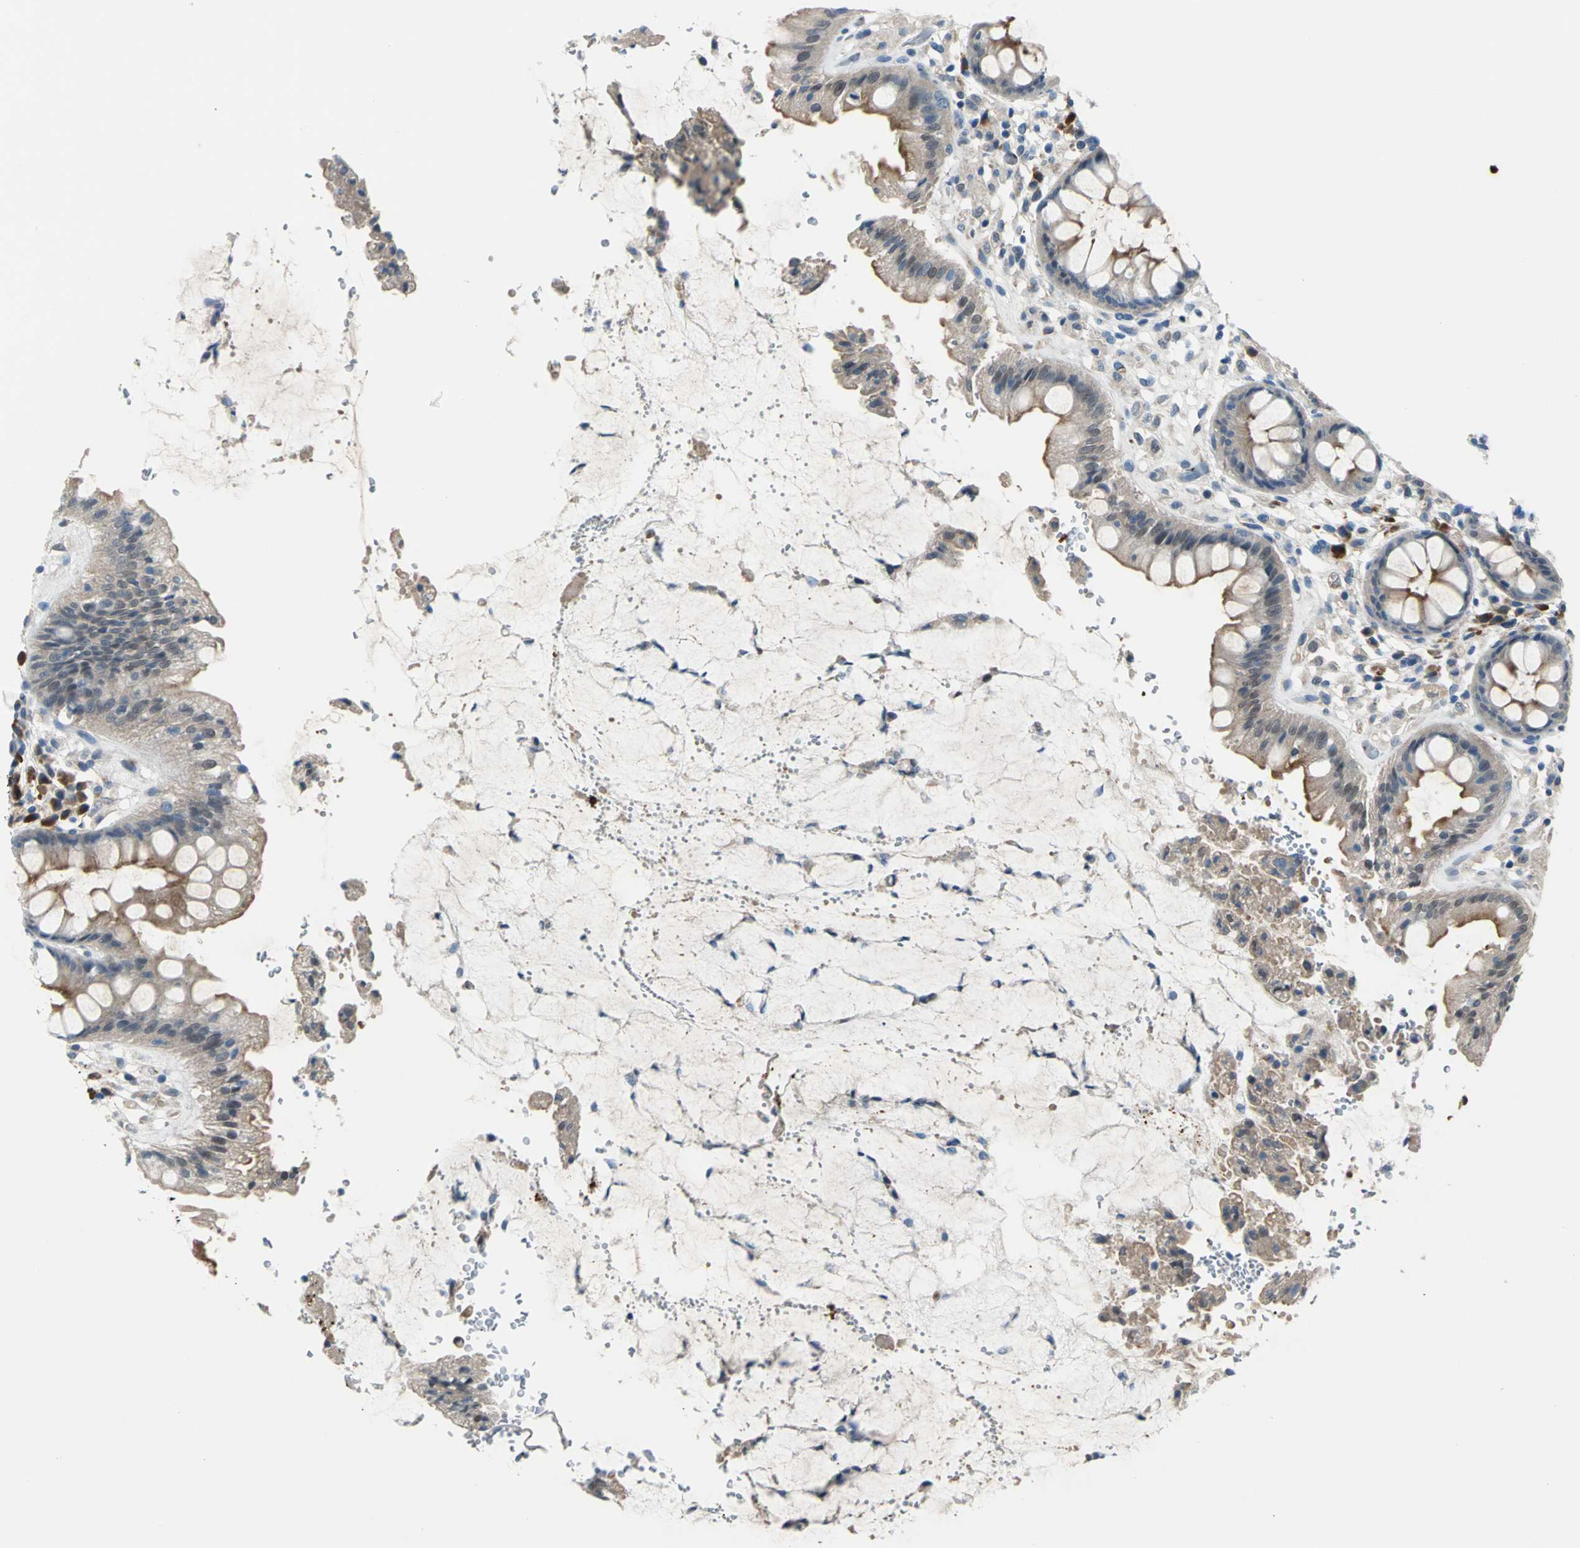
{"staining": {"intensity": "moderate", "quantity": ">75%", "location": "cytoplasmic/membranous,nuclear"}, "tissue": "rectum", "cell_type": "Glandular cells", "image_type": "normal", "snomed": [{"axis": "morphology", "description": "Normal tissue, NOS"}, {"axis": "topography", "description": "Rectum"}], "caption": "This is a histology image of immunohistochemistry (IHC) staining of benign rectum, which shows moderate staining in the cytoplasmic/membranous,nuclear of glandular cells.", "gene": "SELP", "patient": {"sex": "female", "age": 46}}